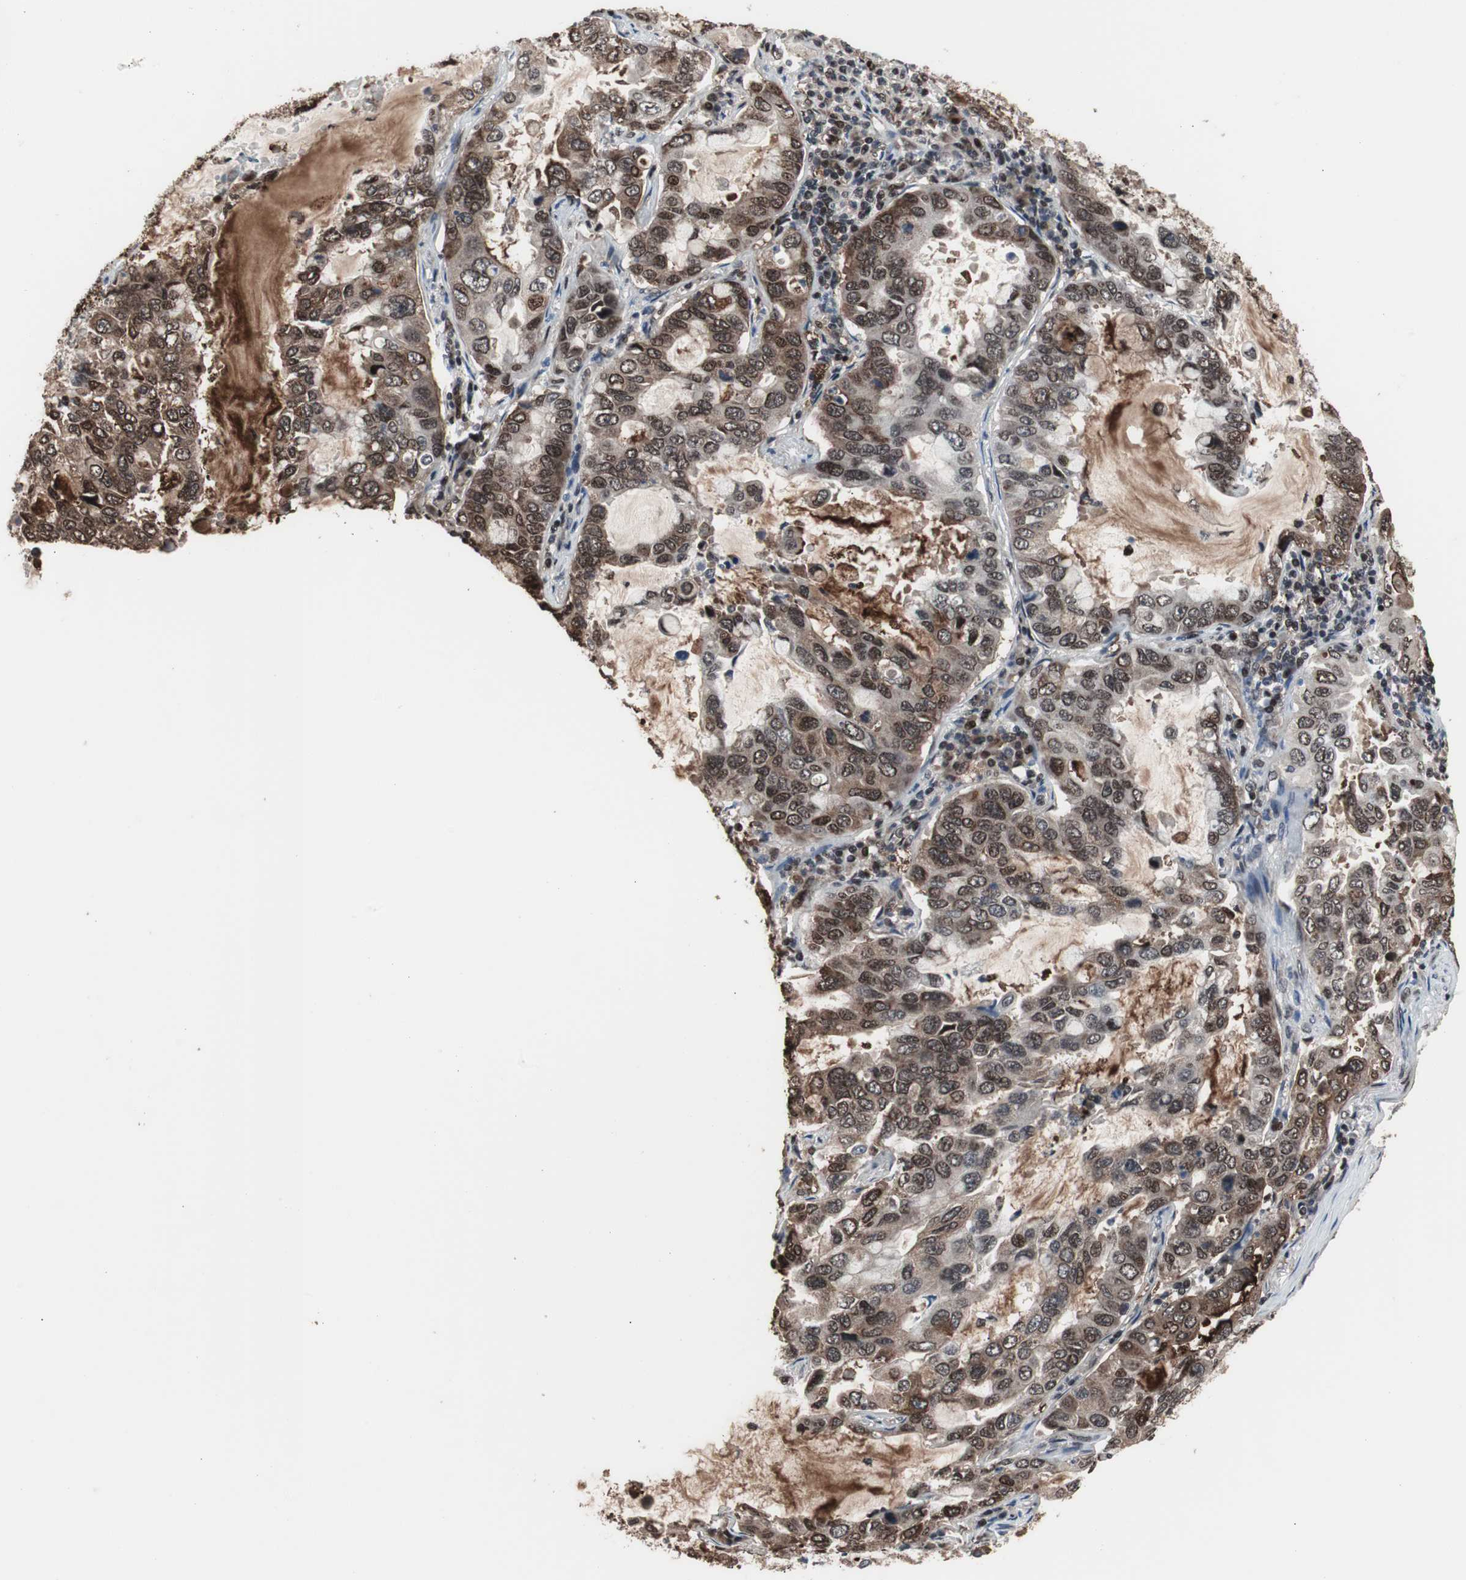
{"staining": {"intensity": "moderate", "quantity": "25%-75%", "location": "cytoplasmic/membranous,nuclear"}, "tissue": "lung cancer", "cell_type": "Tumor cells", "image_type": "cancer", "snomed": [{"axis": "morphology", "description": "Adenocarcinoma, NOS"}, {"axis": "topography", "description": "Lung"}], "caption": "Tumor cells reveal moderate cytoplasmic/membranous and nuclear staining in approximately 25%-75% of cells in adenocarcinoma (lung). (brown staining indicates protein expression, while blue staining denotes nuclei).", "gene": "POGZ", "patient": {"sex": "male", "age": 64}}